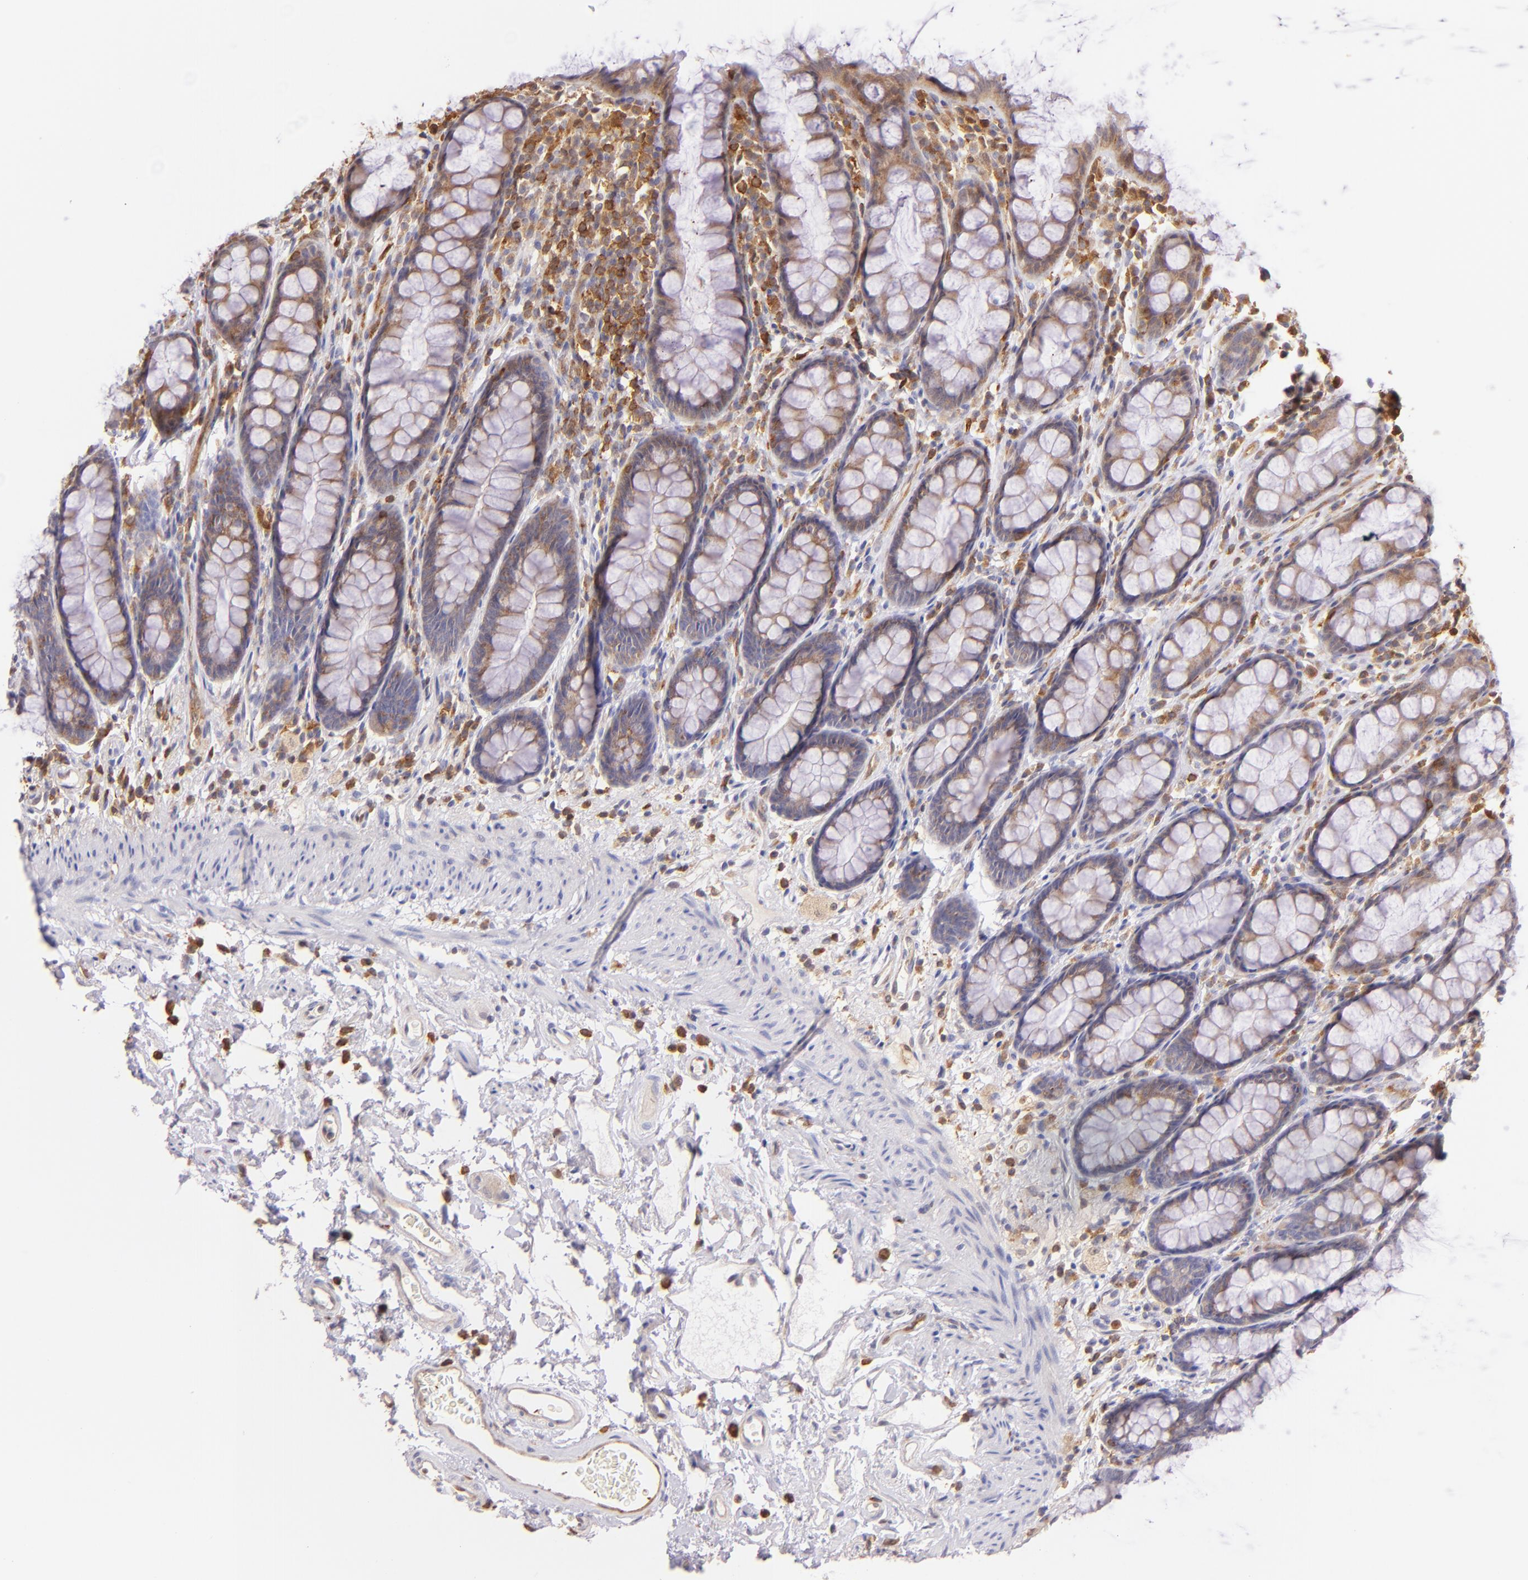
{"staining": {"intensity": "weak", "quantity": ">75%", "location": "cytoplasmic/membranous"}, "tissue": "rectum", "cell_type": "Glandular cells", "image_type": "normal", "snomed": [{"axis": "morphology", "description": "Normal tissue, NOS"}, {"axis": "topography", "description": "Rectum"}], "caption": "IHC histopathology image of normal rectum stained for a protein (brown), which reveals low levels of weak cytoplasmic/membranous positivity in about >75% of glandular cells.", "gene": "BTK", "patient": {"sex": "male", "age": 92}}